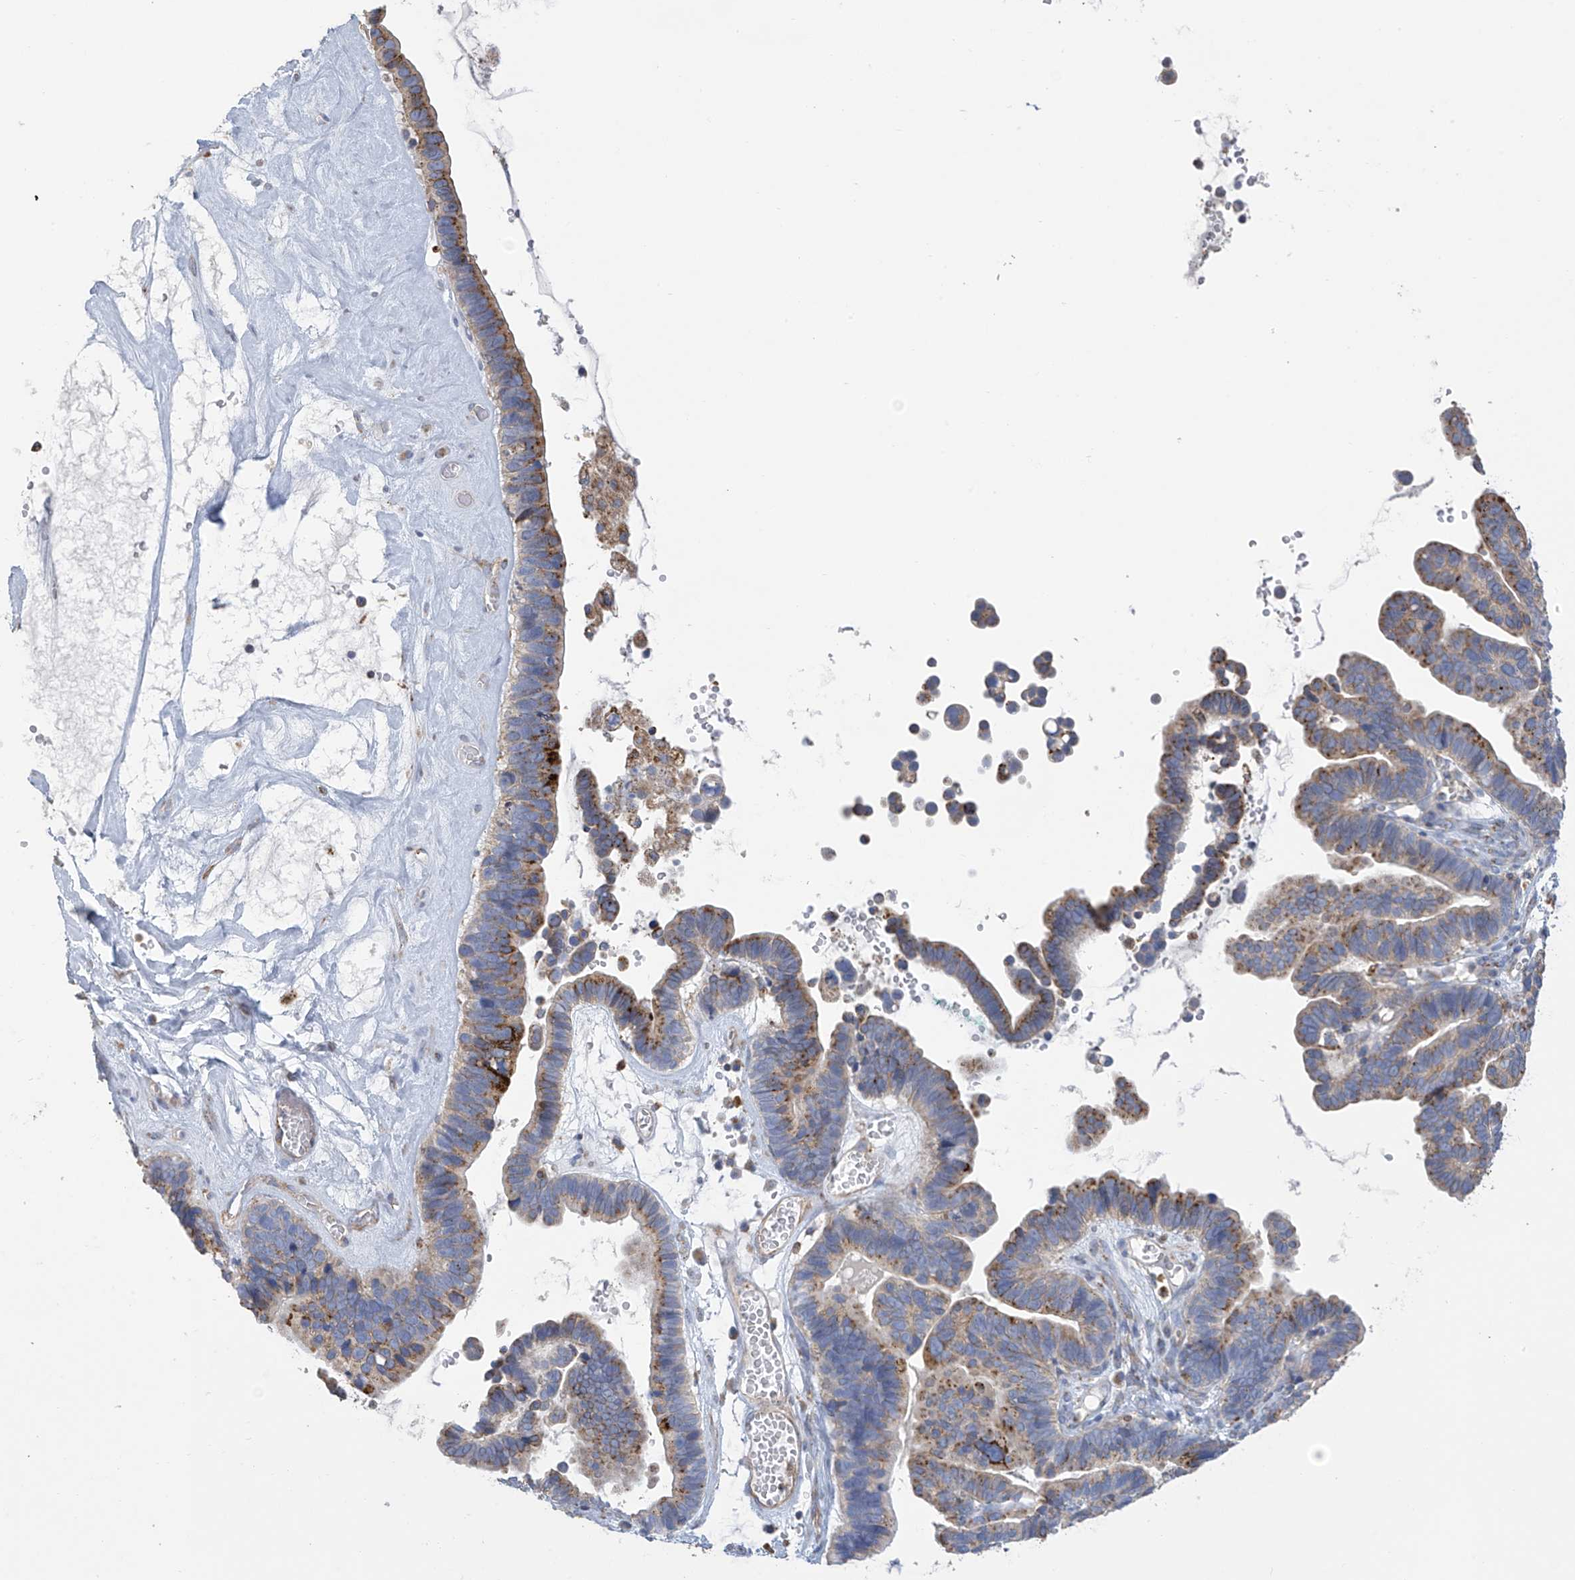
{"staining": {"intensity": "strong", "quantity": "25%-75%", "location": "cytoplasmic/membranous"}, "tissue": "ovarian cancer", "cell_type": "Tumor cells", "image_type": "cancer", "snomed": [{"axis": "morphology", "description": "Cystadenocarcinoma, serous, NOS"}, {"axis": "topography", "description": "Ovary"}], "caption": "Ovarian cancer (serous cystadenocarcinoma) stained with IHC displays strong cytoplasmic/membranous expression in about 25%-75% of tumor cells.", "gene": "ITM2B", "patient": {"sex": "female", "age": 56}}